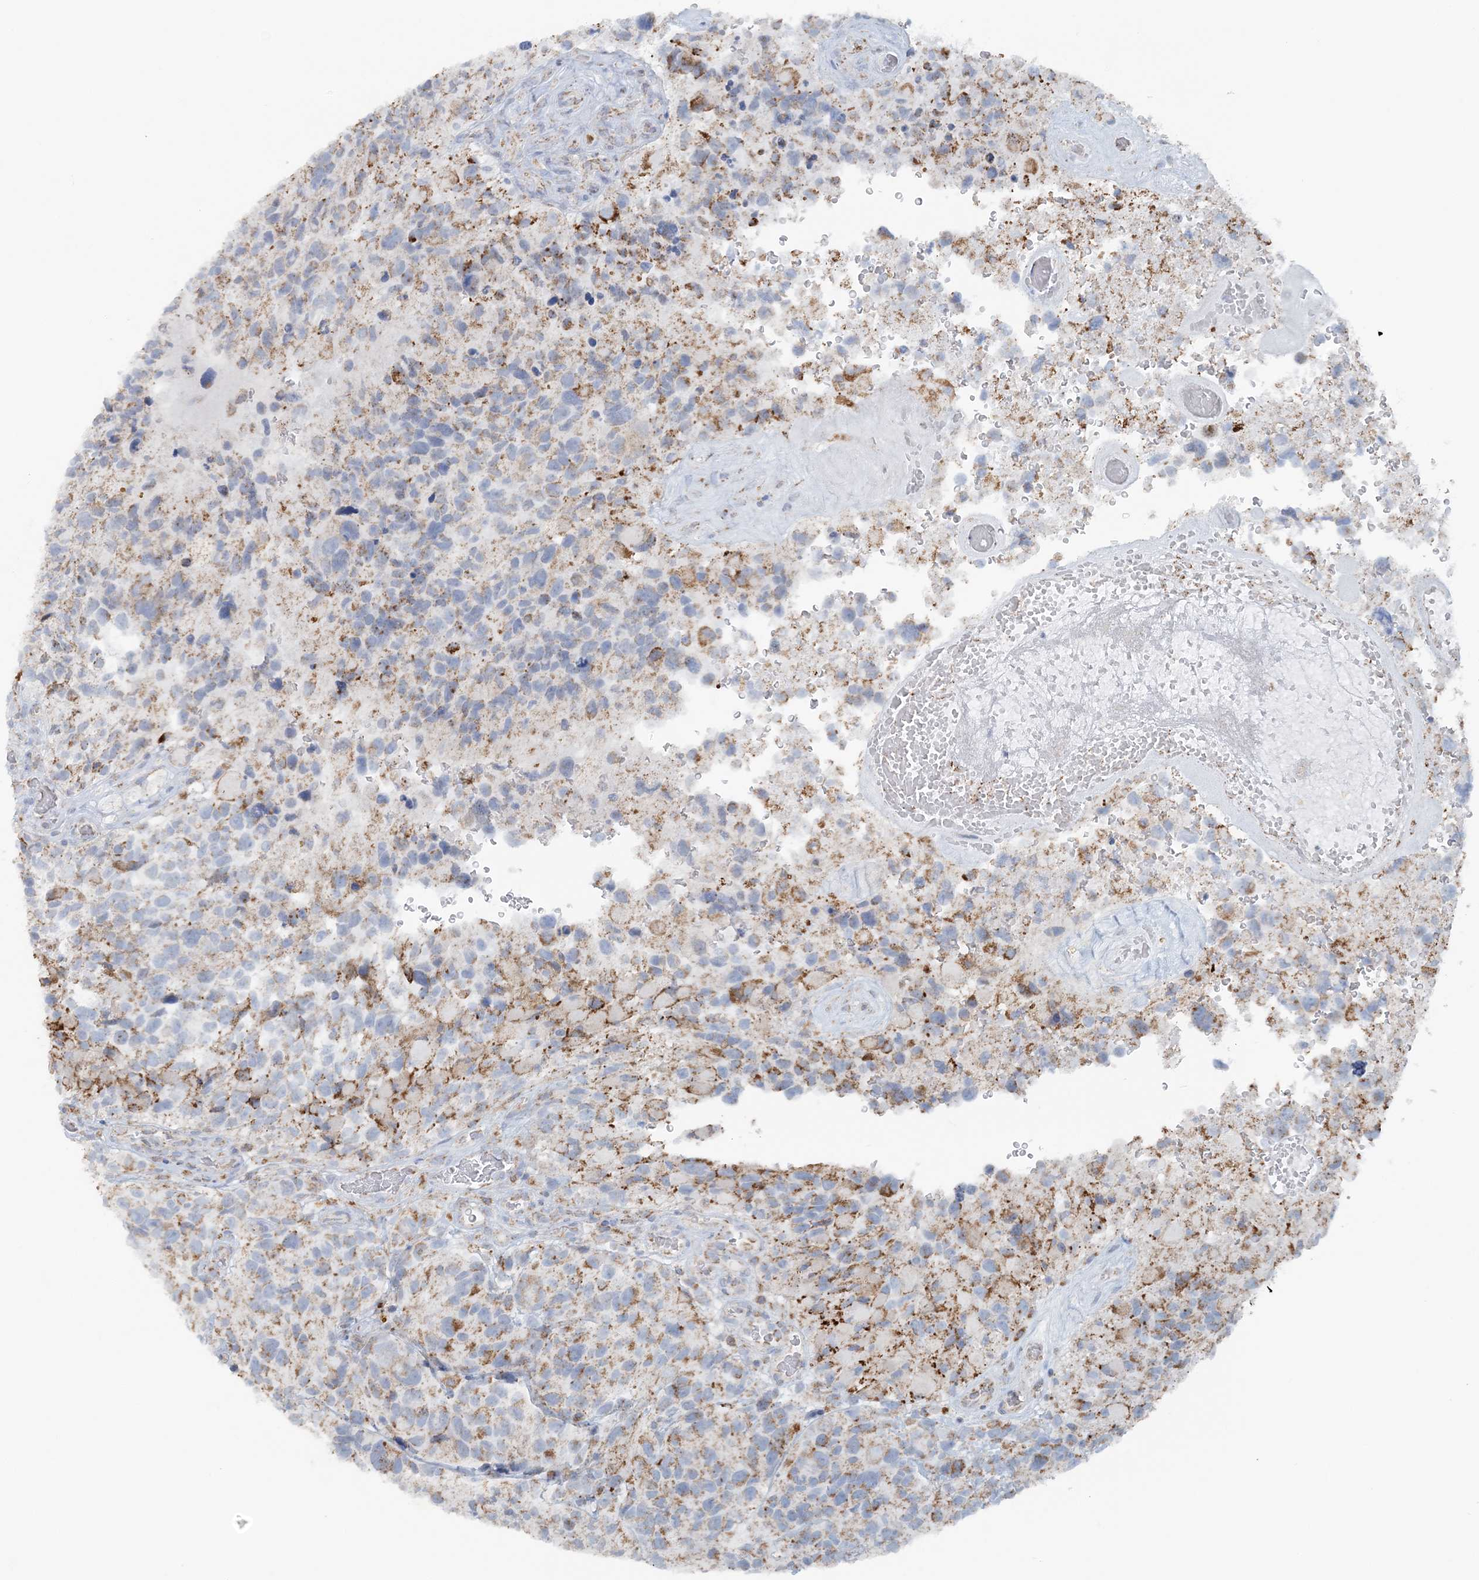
{"staining": {"intensity": "weak", "quantity": "<25%", "location": "cytoplasmic/membranous"}, "tissue": "glioma", "cell_type": "Tumor cells", "image_type": "cancer", "snomed": [{"axis": "morphology", "description": "Glioma, malignant, High grade"}, {"axis": "topography", "description": "Brain"}], "caption": "A photomicrograph of high-grade glioma (malignant) stained for a protein reveals no brown staining in tumor cells.", "gene": "PCCB", "patient": {"sex": "male", "age": 69}}